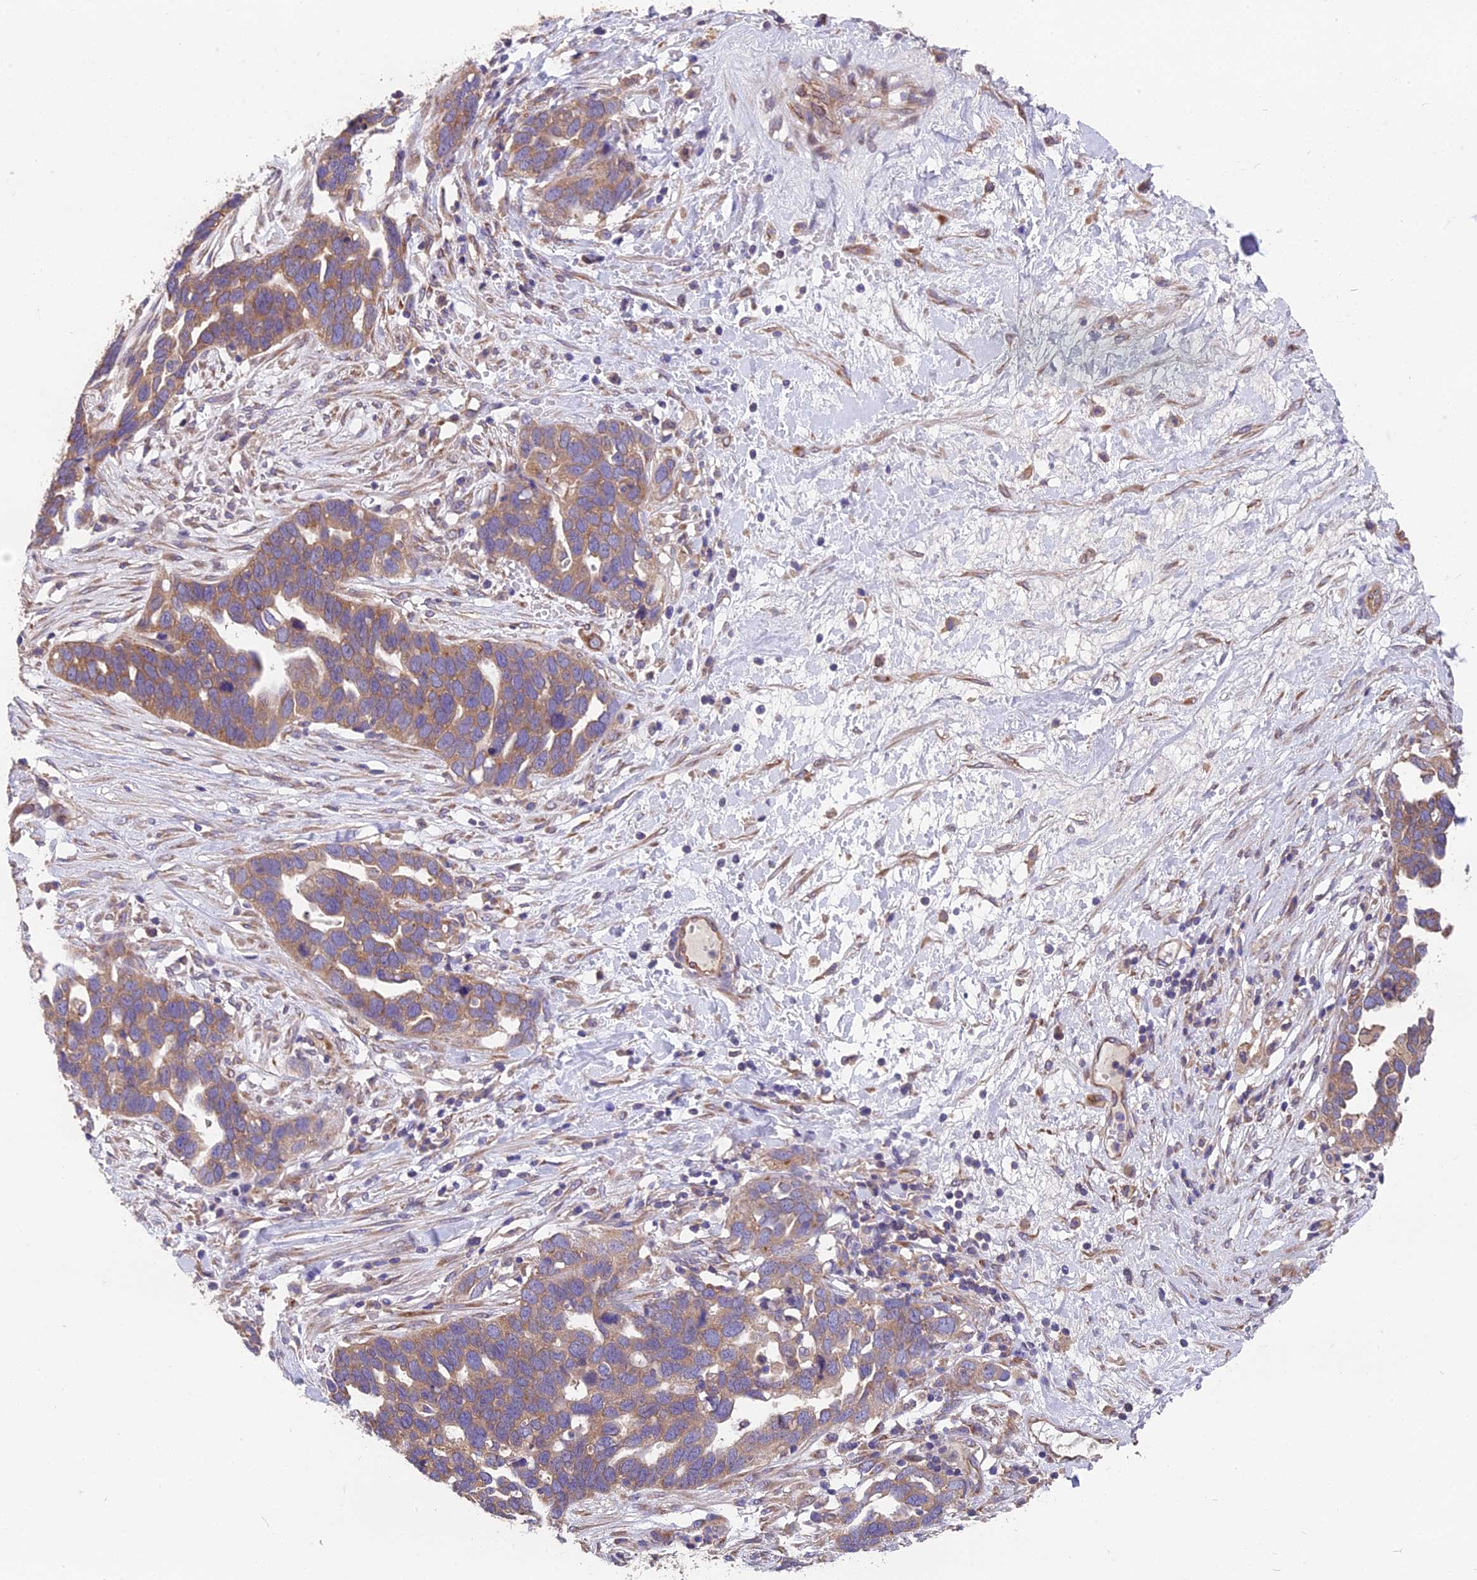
{"staining": {"intensity": "moderate", "quantity": ">75%", "location": "cytoplasmic/membranous"}, "tissue": "ovarian cancer", "cell_type": "Tumor cells", "image_type": "cancer", "snomed": [{"axis": "morphology", "description": "Cystadenocarcinoma, serous, NOS"}, {"axis": "topography", "description": "Ovary"}], "caption": "Protein expression analysis of human ovarian cancer (serous cystadenocarcinoma) reveals moderate cytoplasmic/membranous expression in approximately >75% of tumor cells.", "gene": "BLOC1S4", "patient": {"sex": "female", "age": 54}}